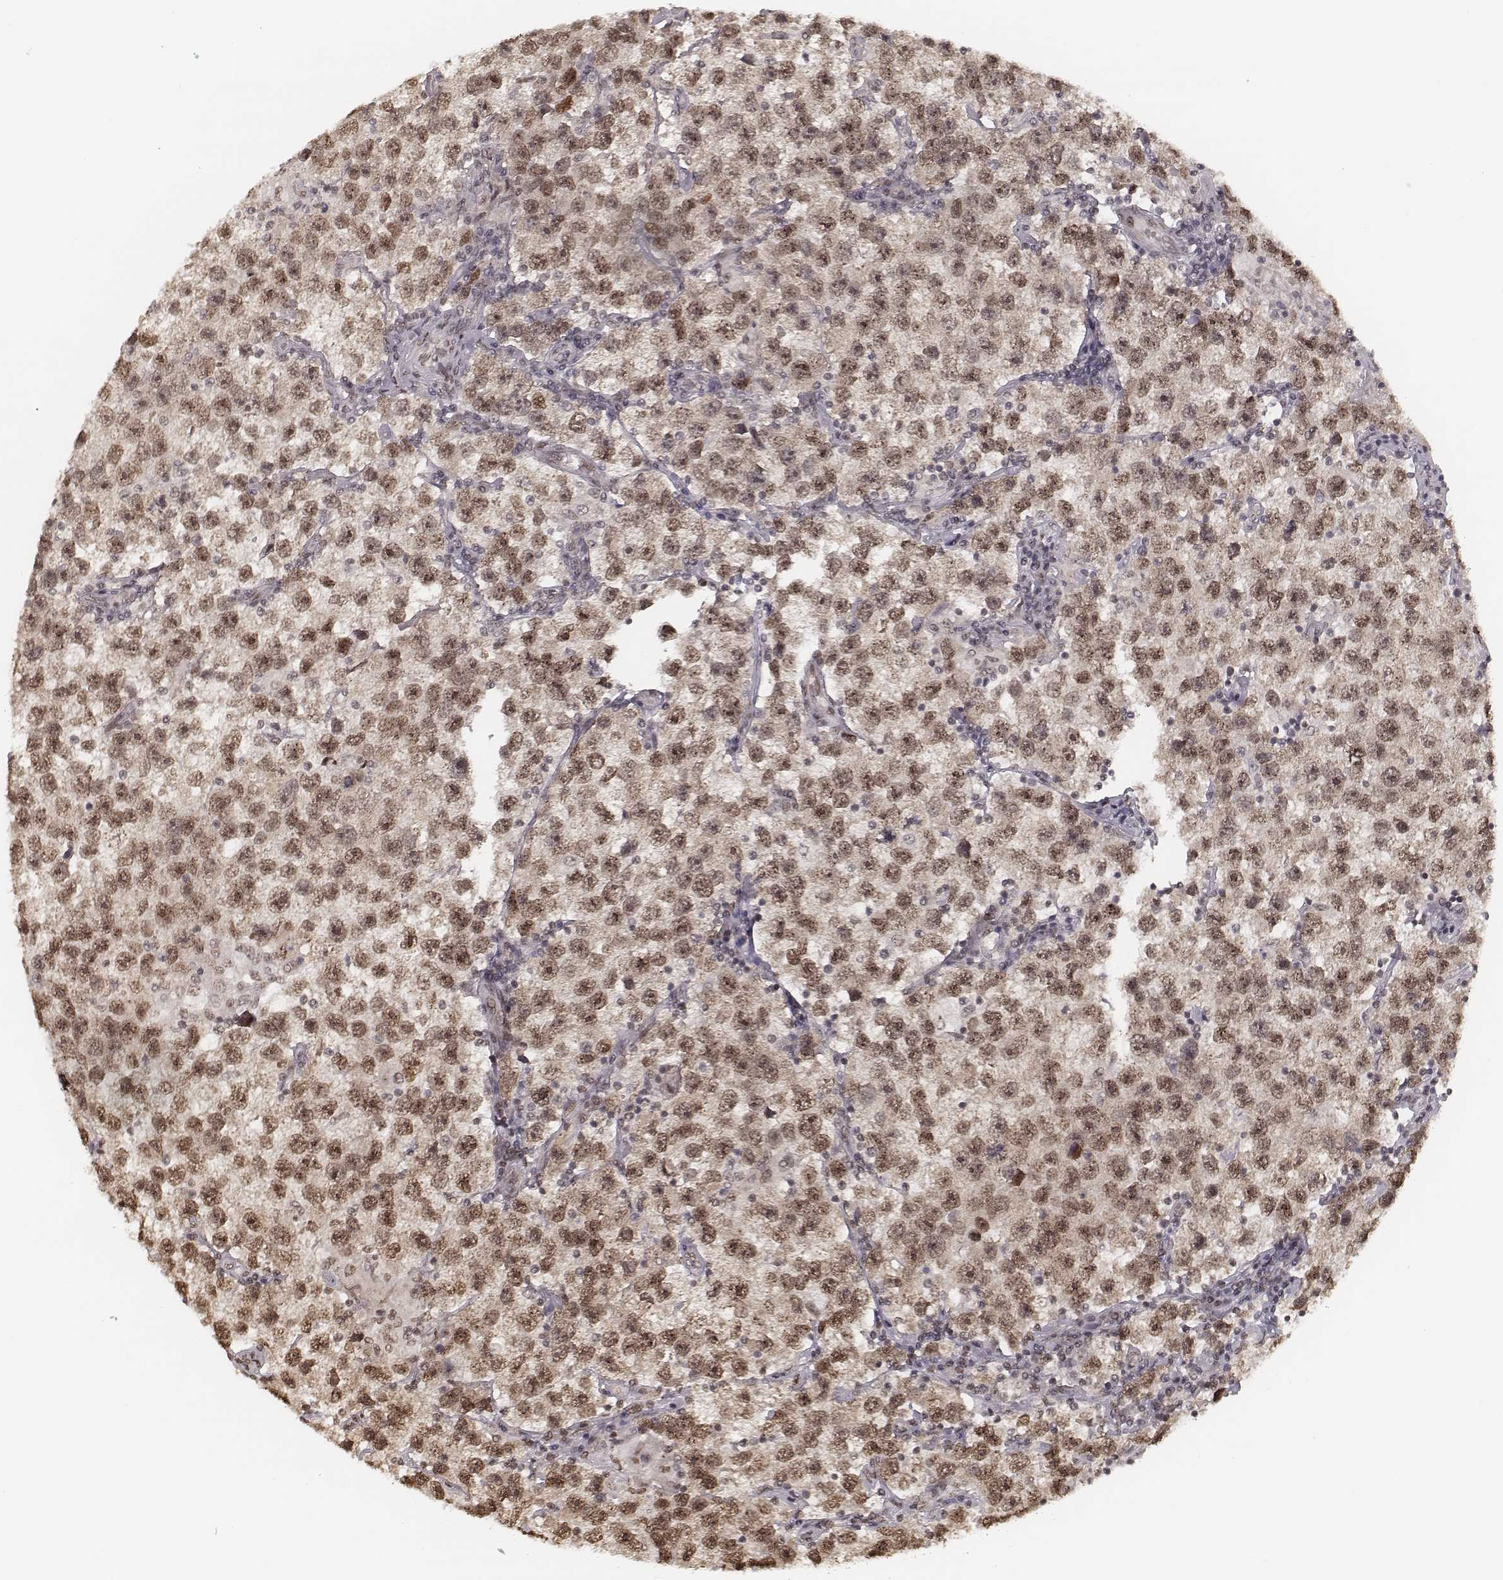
{"staining": {"intensity": "moderate", "quantity": ">75%", "location": "nuclear"}, "tissue": "testis cancer", "cell_type": "Tumor cells", "image_type": "cancer", "snomed": [{"axis": "morphology", "description": "Seminoma, NOS"}, {"axis": "topography", "description": "Testis"}], "caption": "Testis cancer (seminoma) stained with a brown dye displays moderate nuclear positive staining in approximately >75% of tumor cells.", "gene": "HMGA2", "patient": {"sex": "male", "age": 26}}